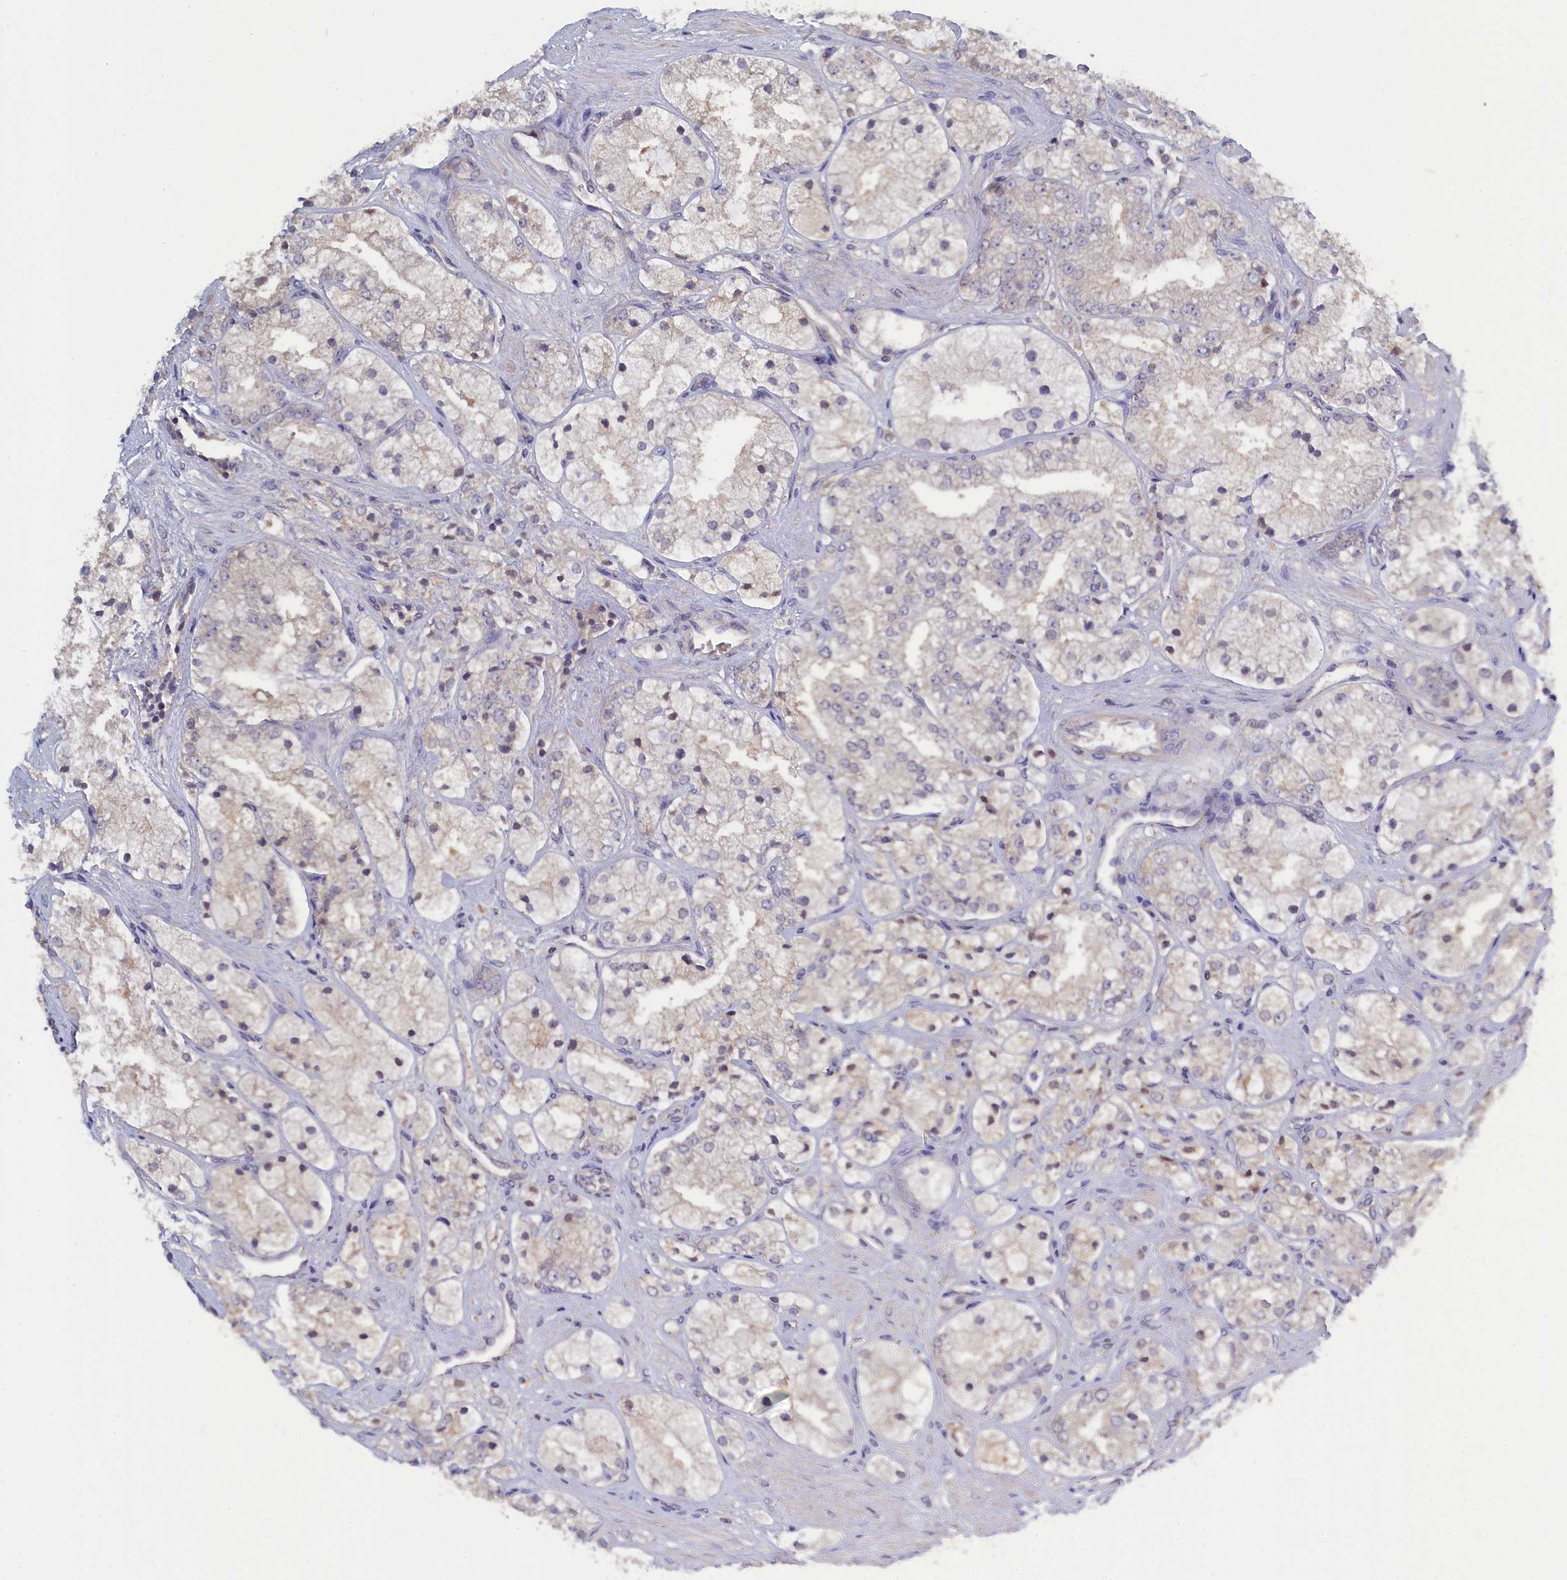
{"staining": {"intensity": "weak", "quantity": "<25%", "location": "cytoplasmic/membranous"}, "tissue": "prostate cancer", "cell_type": "Tumor cells", "image_type": "cancer", "snomed": [{"axis": "morphology", "description": "Adenocarcinoma, High grade"}, {"axis": "topography", "description": "Prostate"}], "caption": "The photomicrograph exhibits no significant staining in tumor cells of prostate high-grade adenocarcinoma.", "gene": "CELF5", "patient": {"sex": "male", "age": 50}}